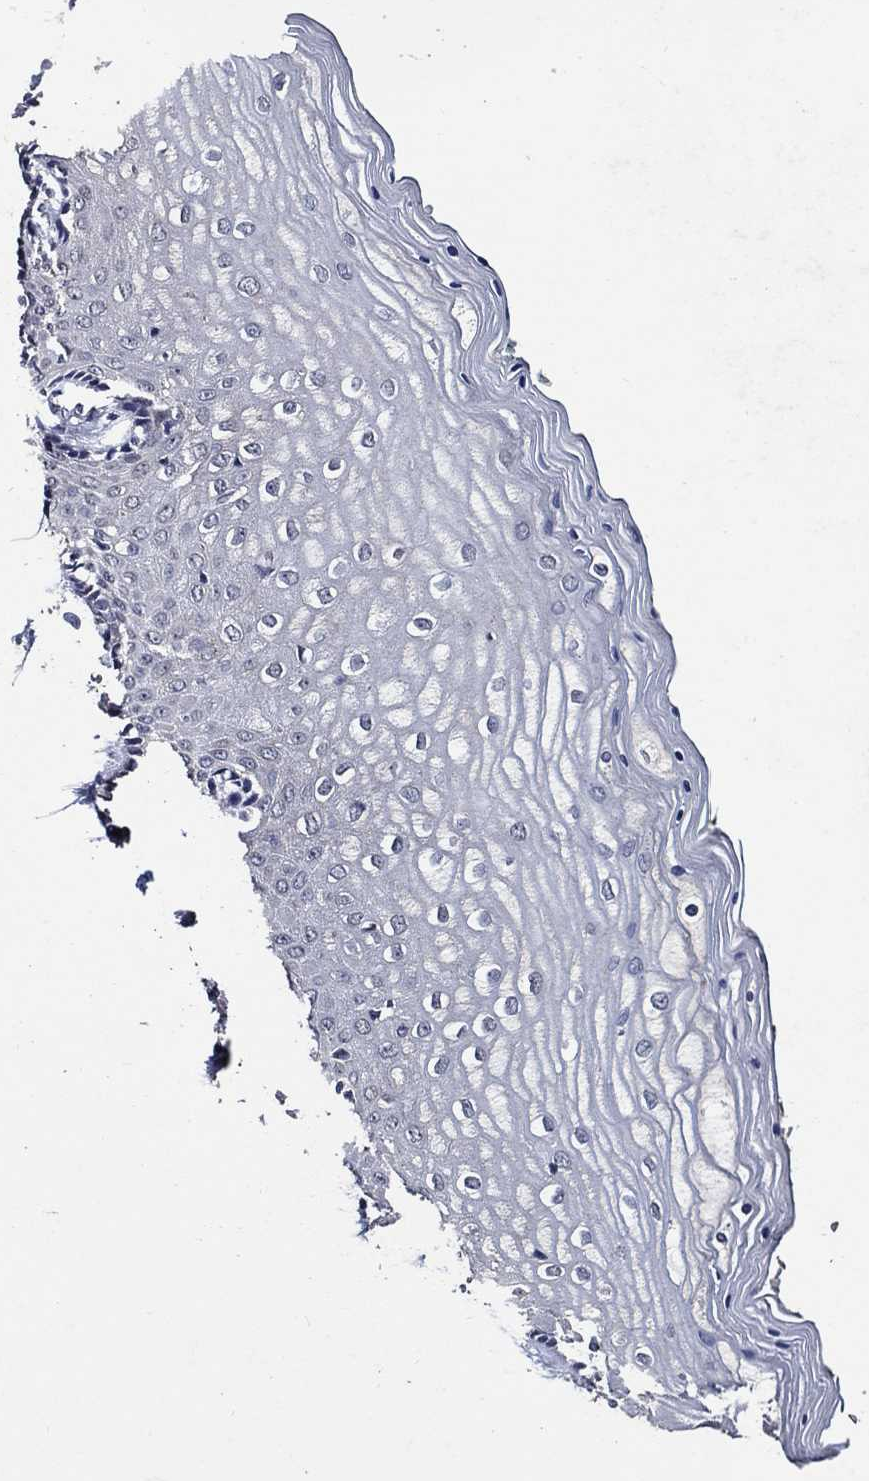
{"staining": {"intensity": "negative", "quantity": "none", "location": "none"}, "tissue": "vagina", "cell_type": "Squamous epithelial cells", "image_type": "normal", "snomed": [{"axis": "morphology", "description": "Normal tissue, NOS"}, {"axis": "topography", "description": "Vagina"}], "caption": "Immunohistochemistry histopathology image of normal vagina: human vagina stained with DAB shows no significant protein staining in squamous epithelial cells. (Stains: DAB (3,3'-diaminobenzidine) immunohistochemistry with hematoxylin counter stain, Microscopy: brightfield microscopy at high magnification).", "gene": "HAP1", "patient": {"sex": "female", "age": 45}}